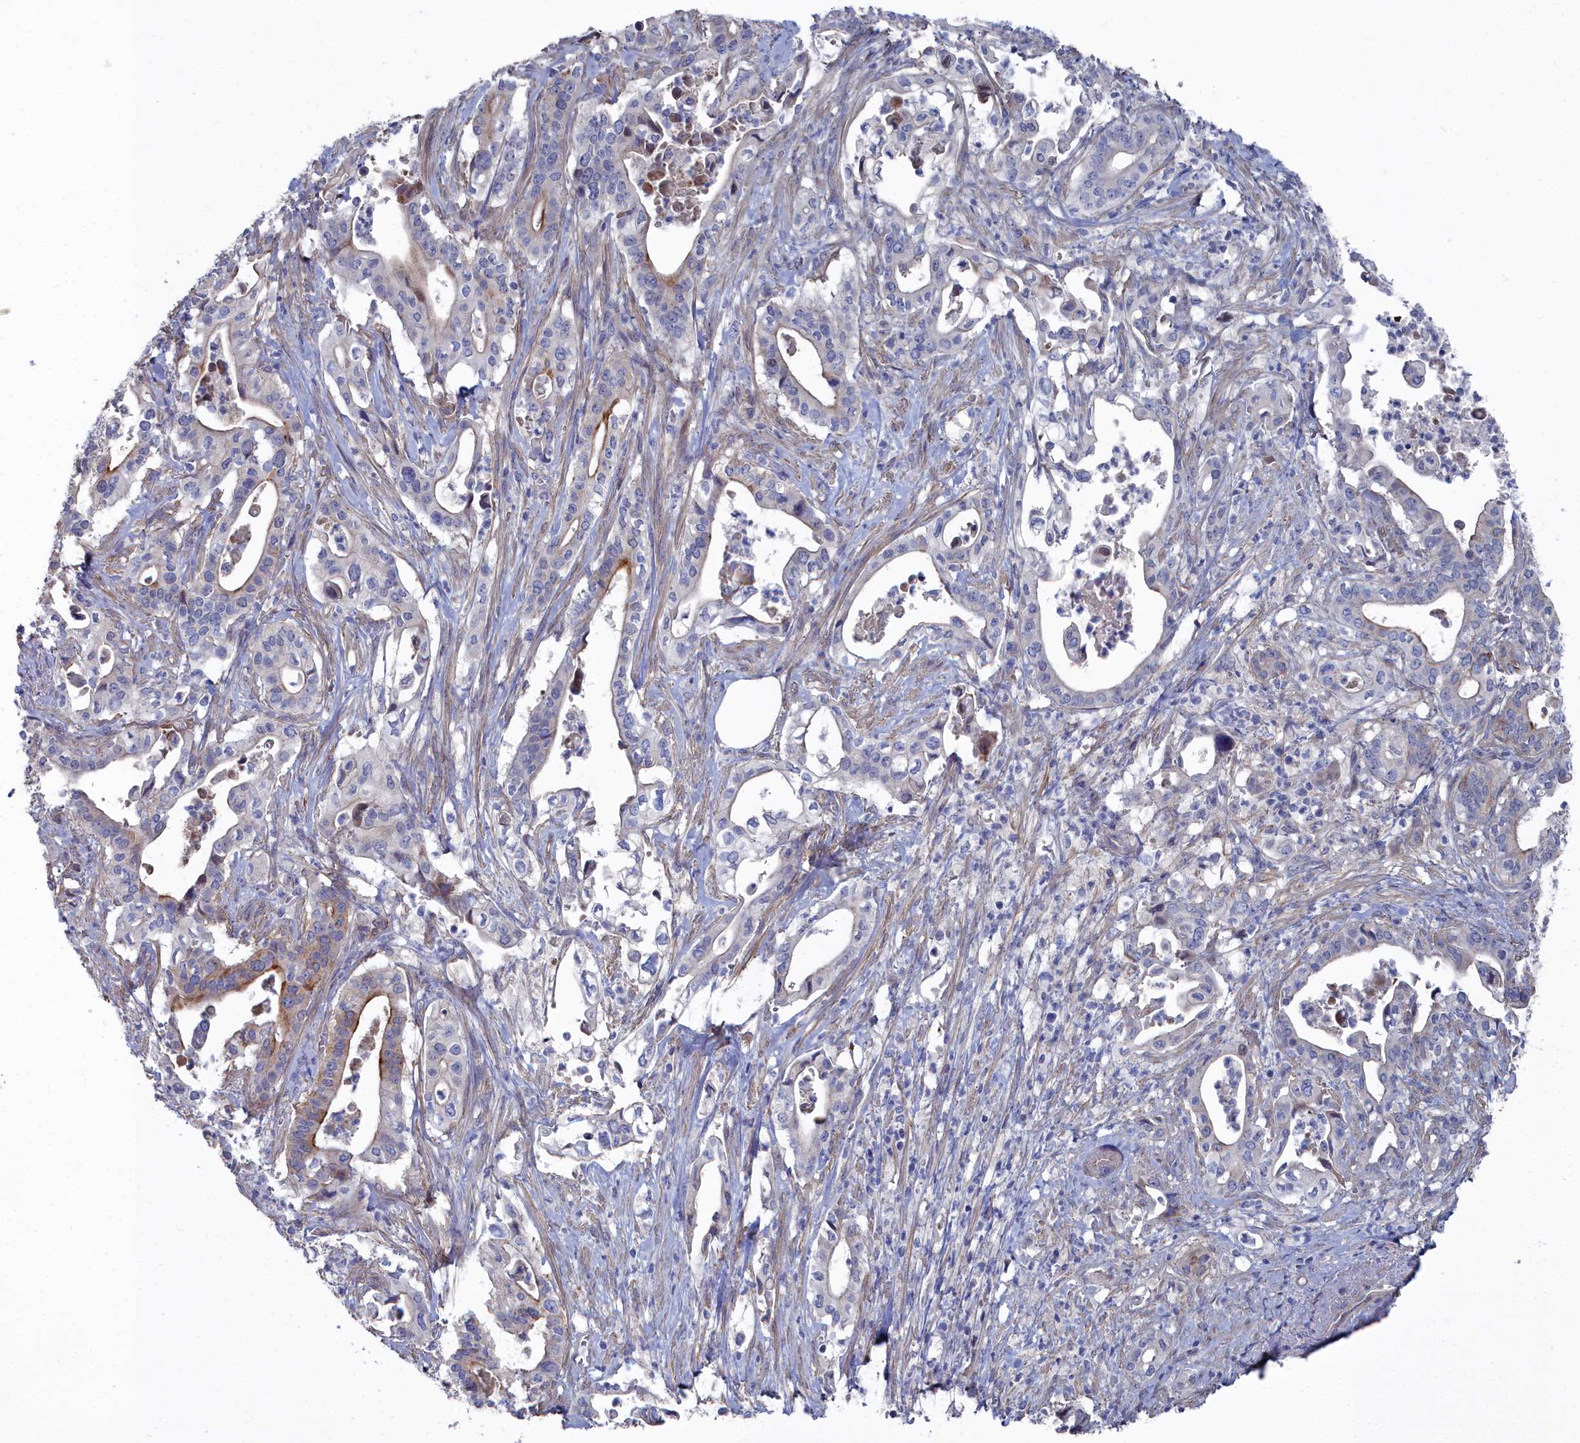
{"staining": {"intensity": "moderate", "quantity": "<25%", "location": "cytoplasmic/membranous"}, "tissue": "pancreatic cancer", "cell_type": "Tumor cells", "image_type": "cancer", "snomed": [{"axis": "morphology", "description": "Adenocarcinoma, NOS"}, {"axis": "topography", "description": "Pancreas"}], "caption": "Protein analysis of adenocarcinoma (pancreatic) tissue reveals moderate cytoplasmic/membranous staining in approximately <25% of tumor cells.", "gene": "SHISAL2A", "patient": {"sex": "female", "age": 77}}